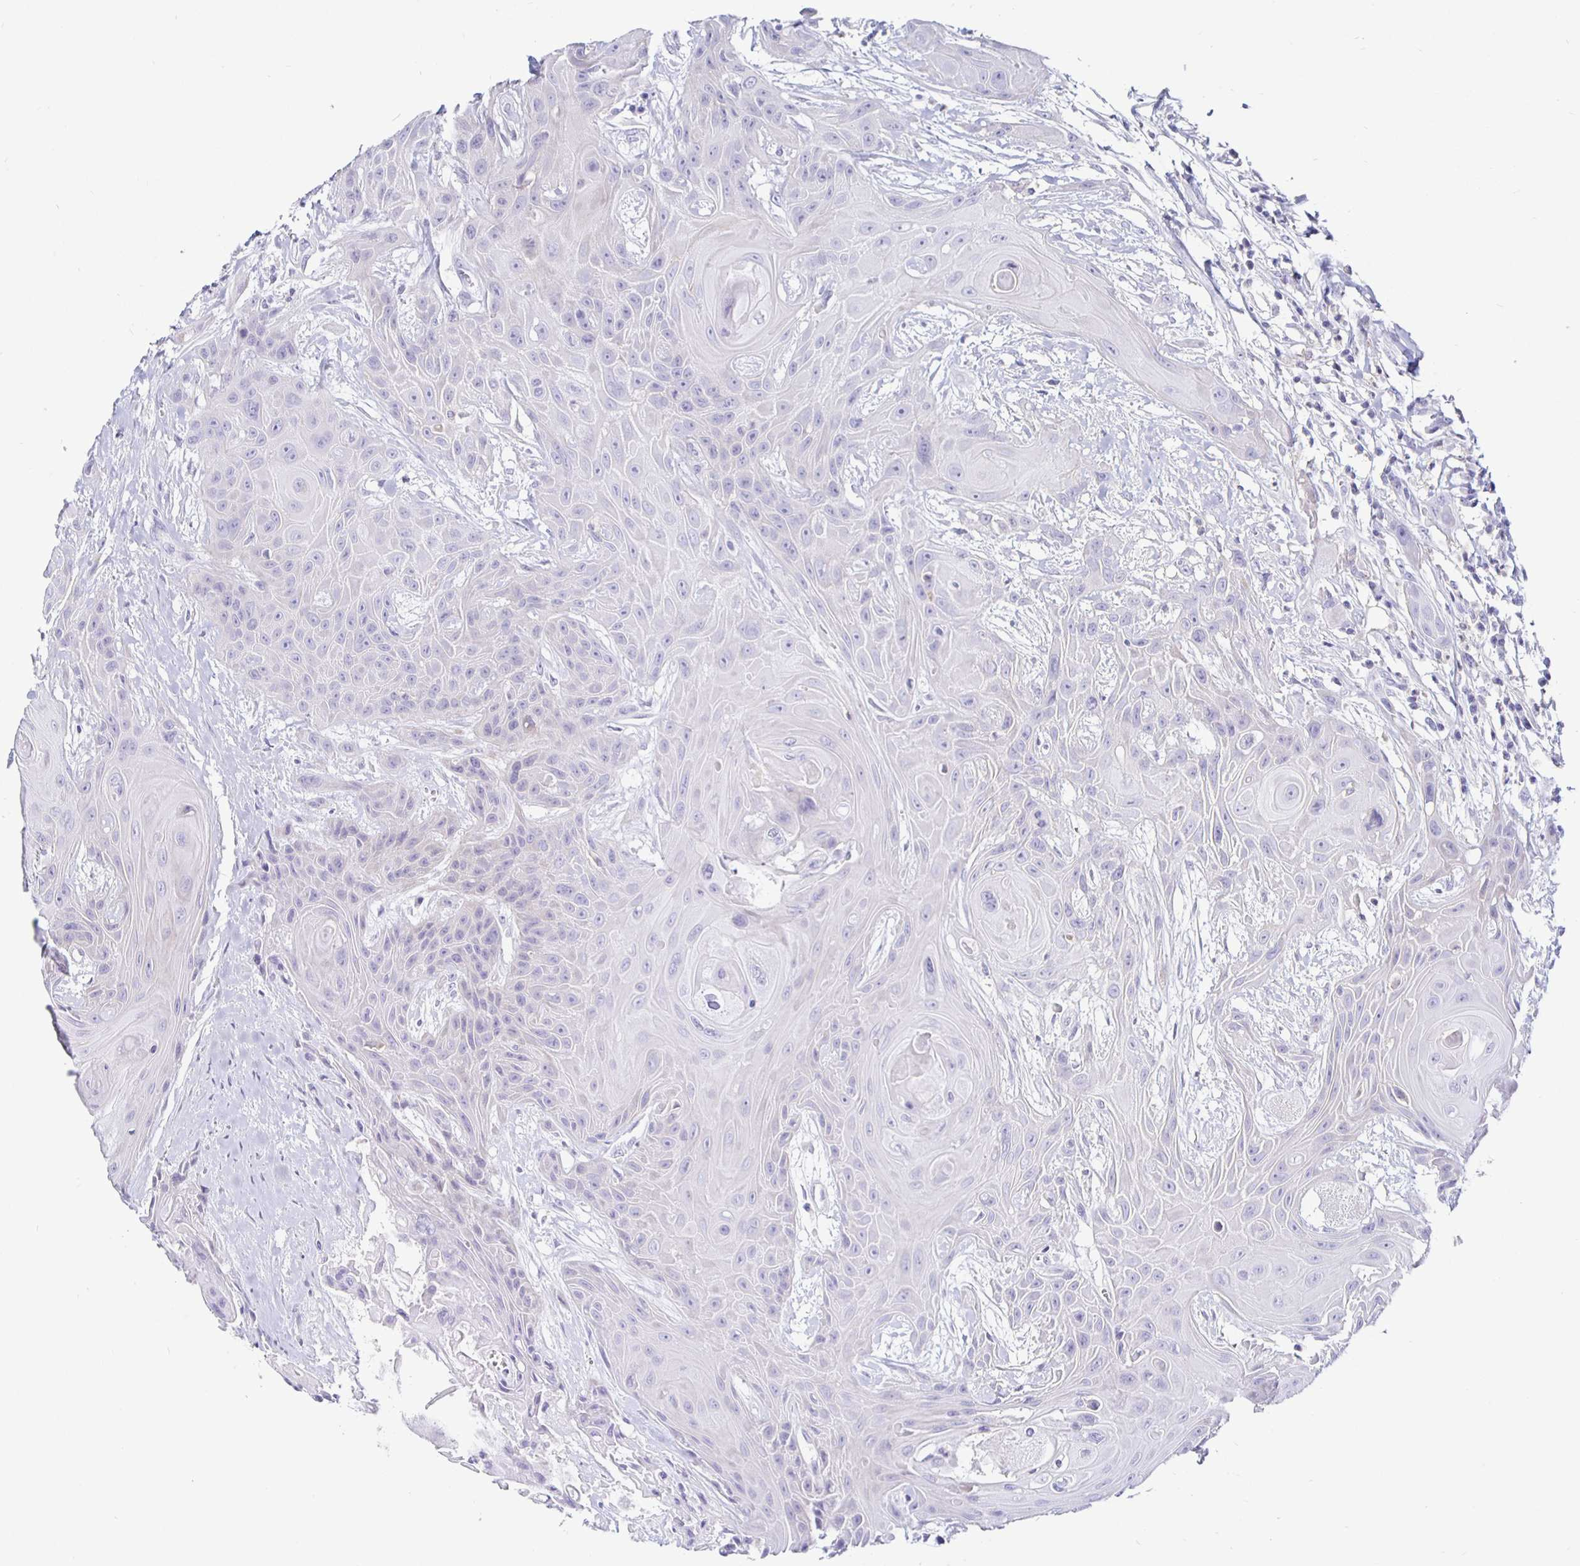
{"staining": {"intensity": "negative", "quantity": "none", "location": "none"}, "tissue": "head and neck cancer", "cell_type": "Tumor cells", "image_type": "cancer", "snomed": [{"axis": "morphology", "description": "Squamous cell carcinoma, NOS"}, {"axis": "topography", "description": "Head-Neck"}], "caption": "Squamous cell carcinoma (head and neck) was stained to show a protein in brown. There is no significant expression in tumor cells.", "gene": "SIRPA", "patient": {"sex": "female", "age": 73}}